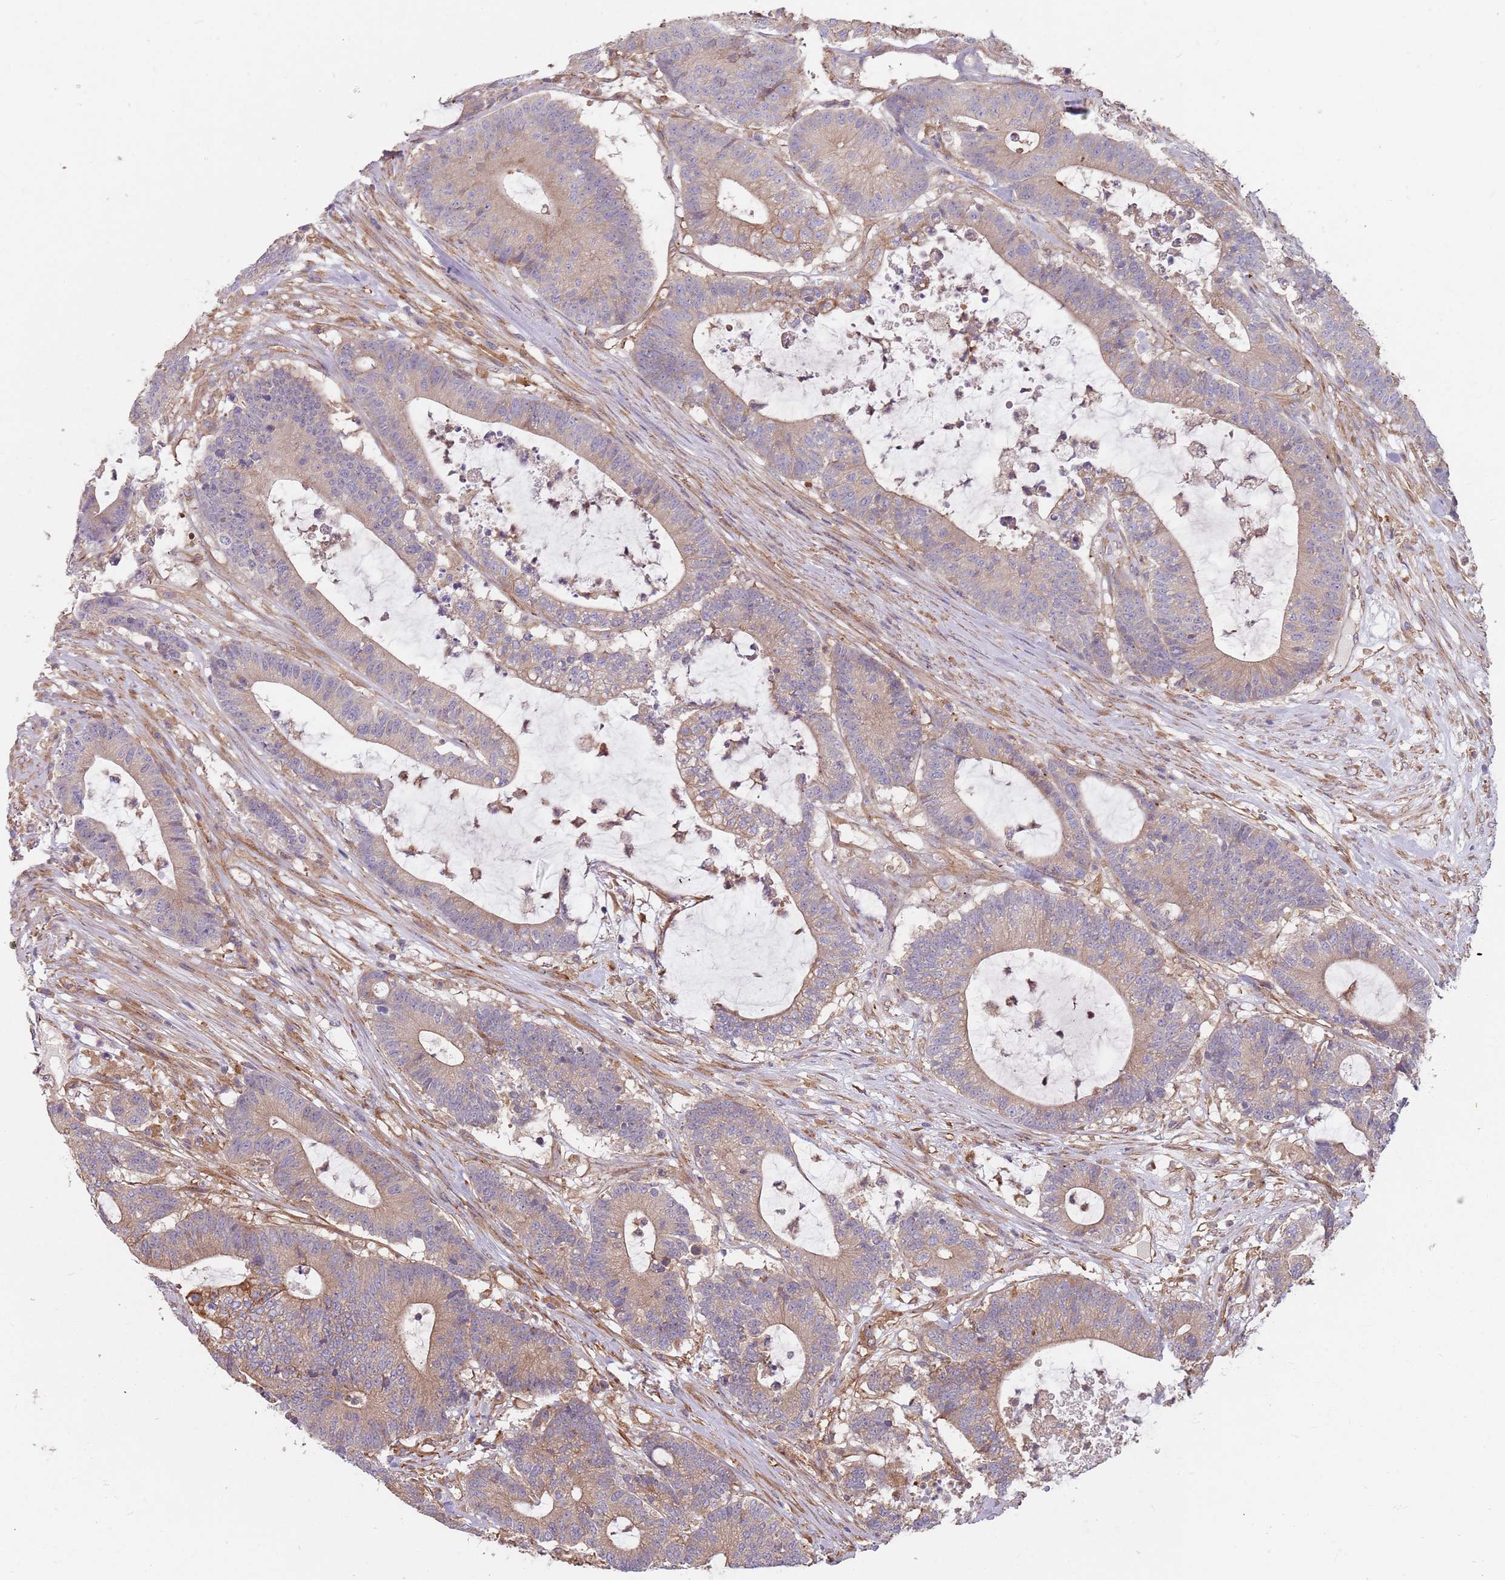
{"staining": {"intensity": "moderate", "quantity": "<25%", "location": "cytoplasmic/membranous"}, "tissue": "colorectal cancer", "cell_type": "Tumor cells", "image_type": "cancer", "snomed": [{"axis": "morphology", "description": "Adenocarcinoma, NOS"}, {"axis": "topography", "description": "Colon"}], "caption": "Brown immunohistochemical staining in human colorectal cancer (adenocarcinoma) reveals moderate cytoplasmic/membranous positivity in about <25% of tumor cells. The staining was performed using DAB (3,3'-diaminobenzidine), with brown indicating positive protein expression. Nuclei are stained blue with hematoxylin.", "gene": "SPDL1", "patient": {"sex": "female", "age": 84}}